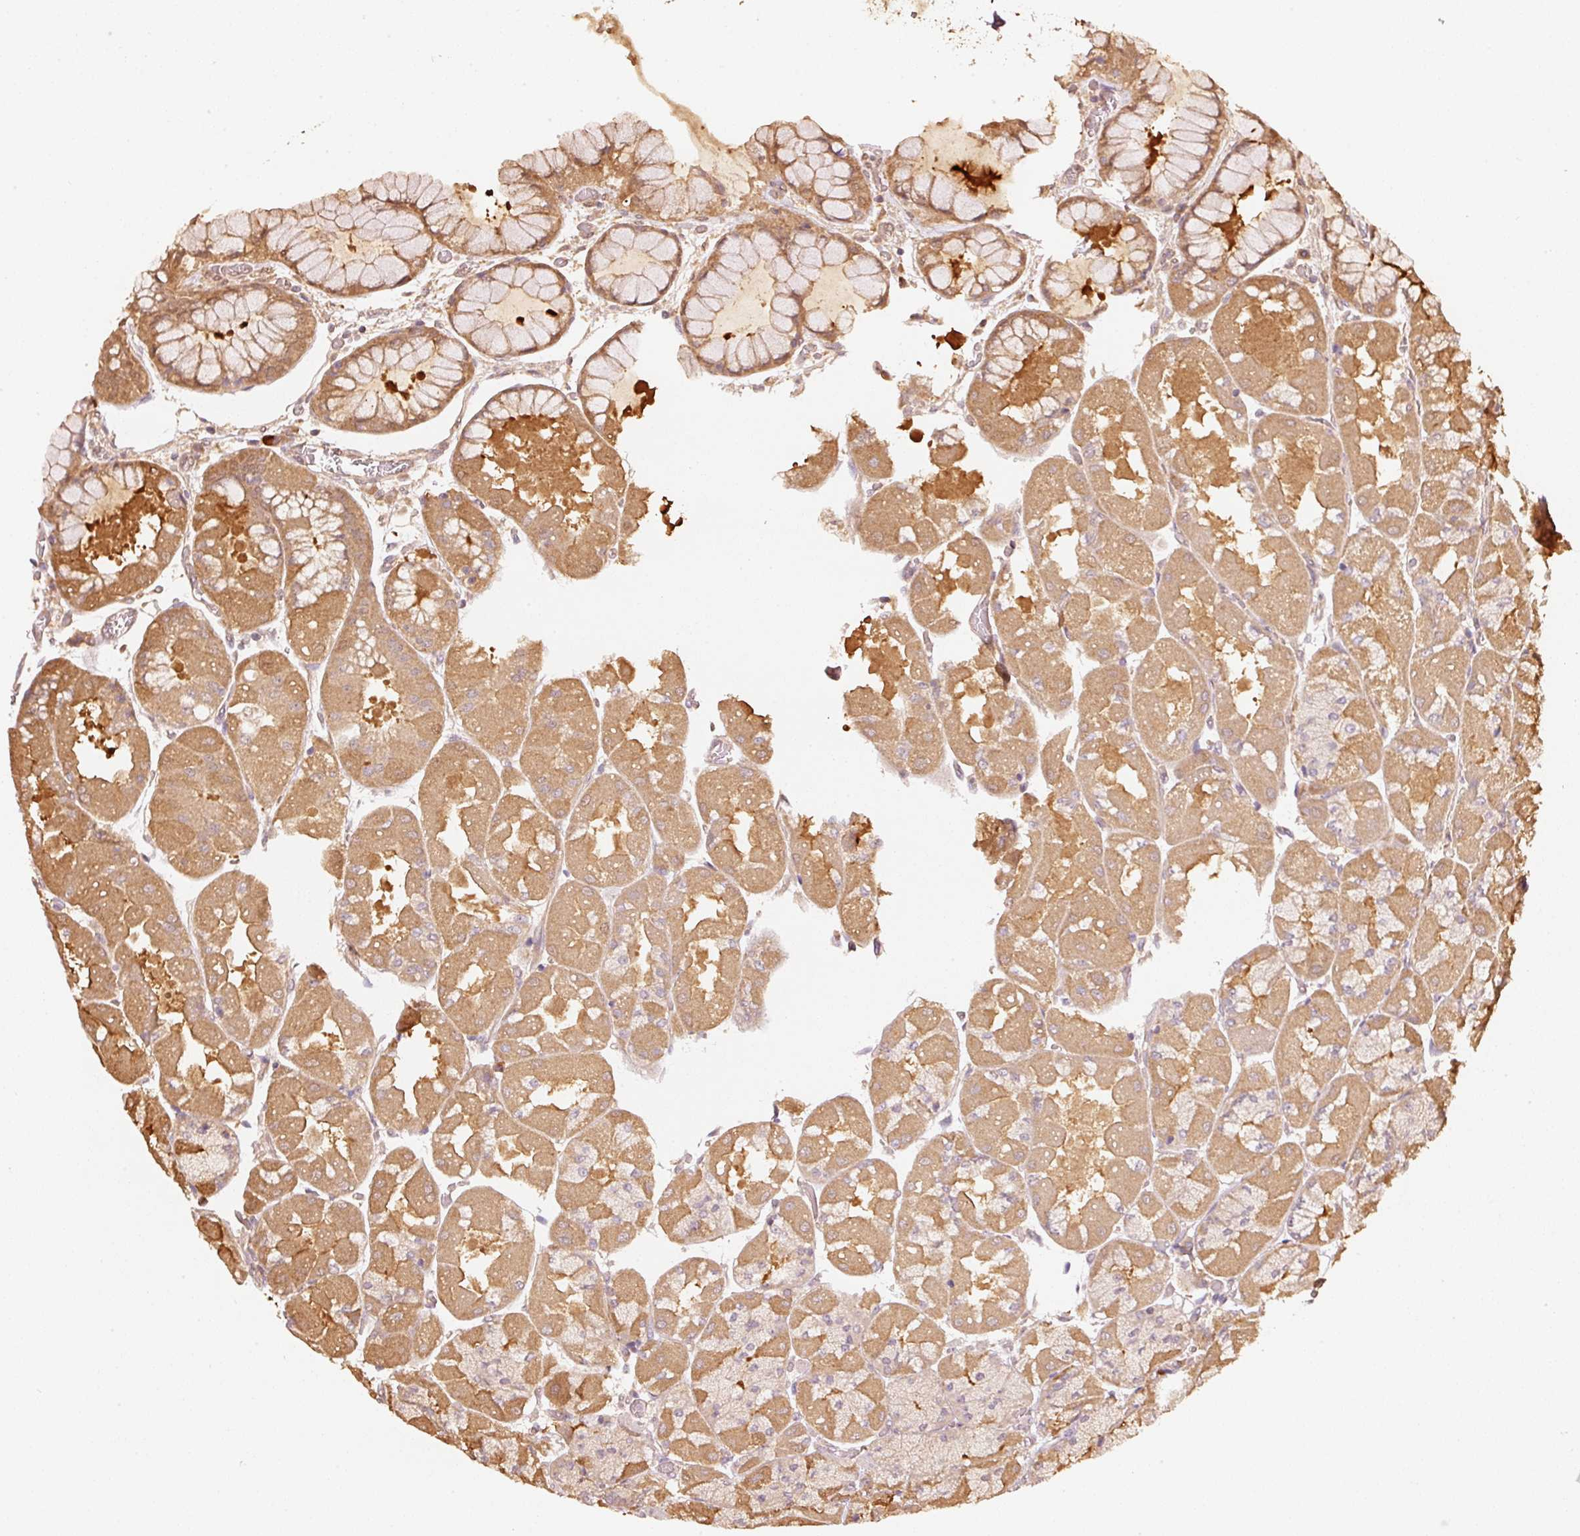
{"staining": {"intensity": "moderate", "quantity": ">75%", "location": "cytoplasmic/membranous"}, "tissue": "stomach", "cell_type": "Glandular cells", "image_type": "normal", "snomed": [{"axis": "morphology", "description": "Normal tissue, NOS"}, {"axis": "topography", "description": "Stomach"}], "caption": "Immunohistochemistry (IHC) photomicrograph of benign stomach stained for a protein (brown), which reveals medium levels of moderate cytoplasmic/membranous positivity in about >75% of glandular cells.", "gene": "STAU1", "patient": {"sex": "female", "age": 61}}